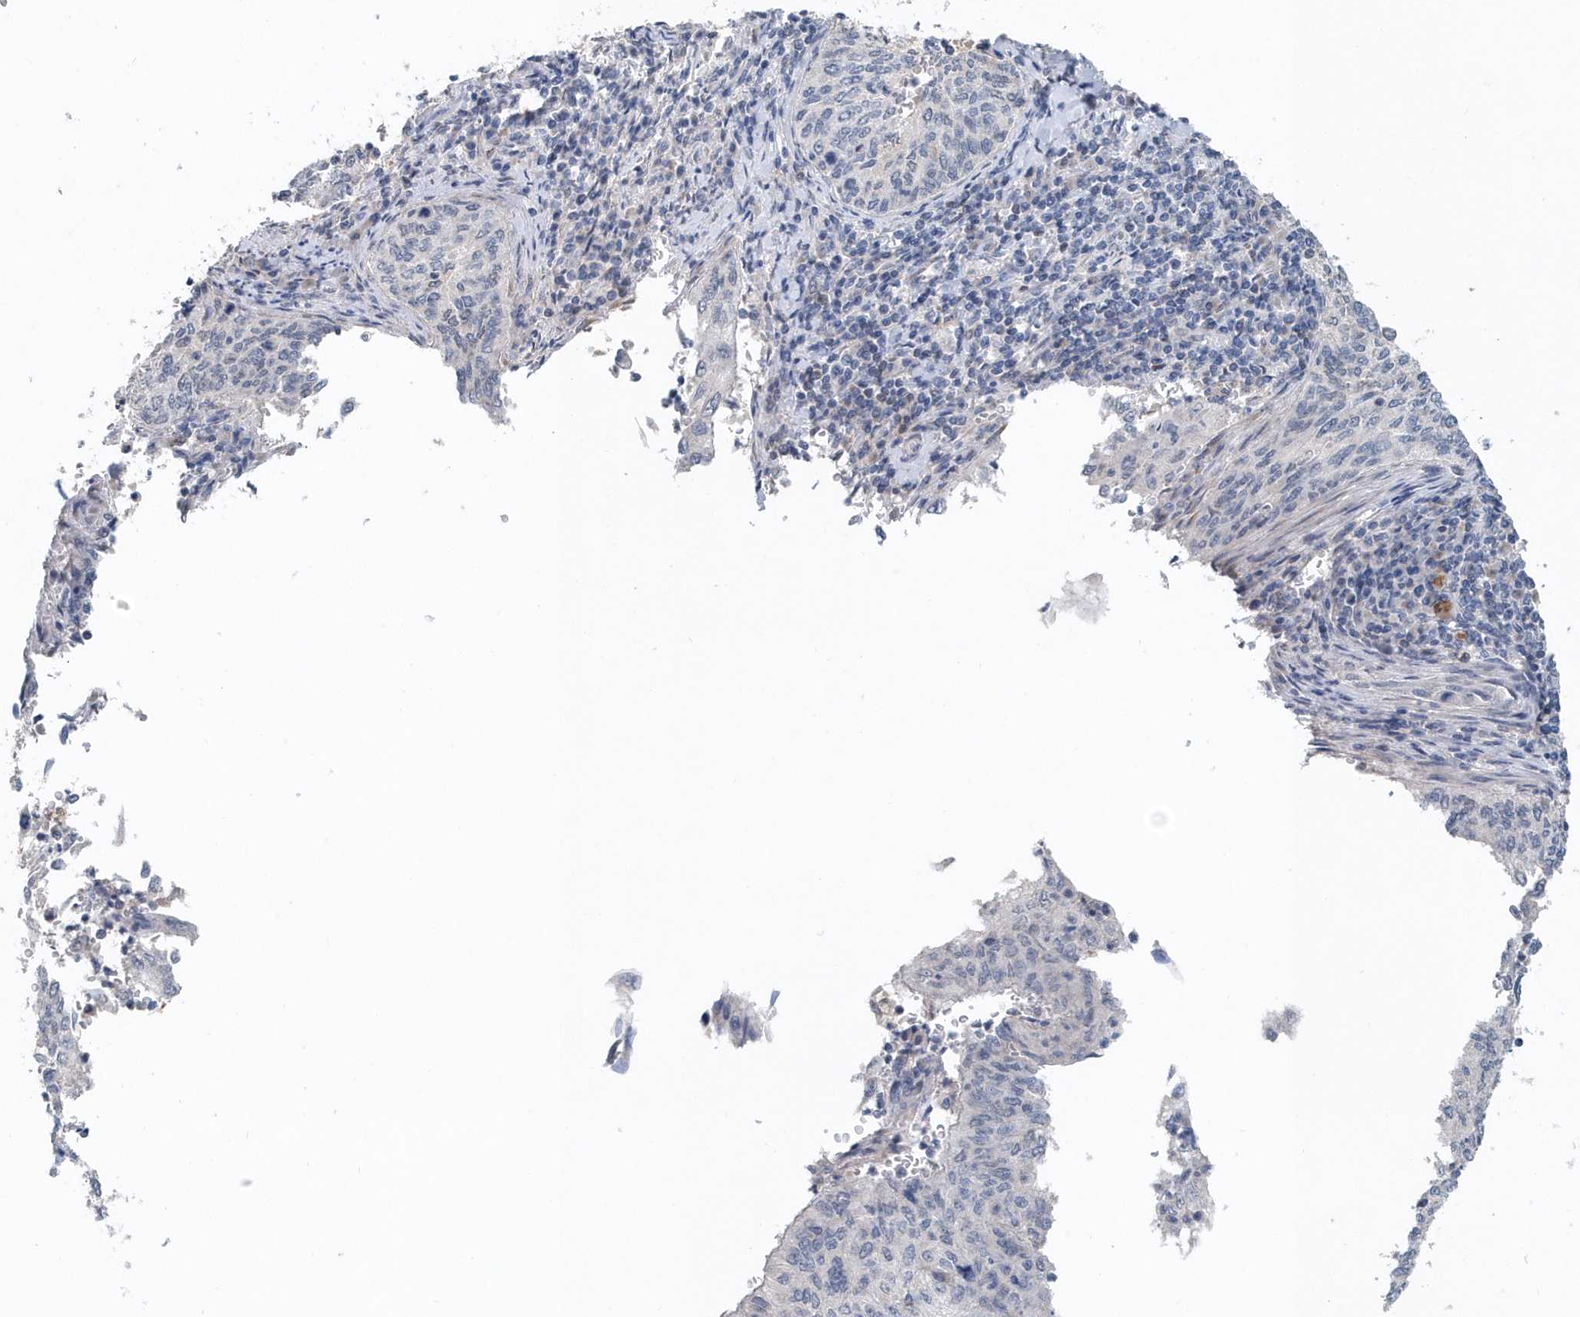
{"staining": {"intensity": "negative", "quantity": "none", "location": "none"}, "tissue": "cervical cancer", "cell_type": "Tumor cells", "image_type": "cancer", "snomed": [{"axis": "morphology", "description": "Squamous cell carcinoma, NOS"}, {"axis": "topography", "description": "Cervix"}], "caption": "Tumor cells are negative for protein expression in human cervical squamous cell carcinoma.", "gene": "PFN2", "patient": {"sex": "female", "age": 30}}